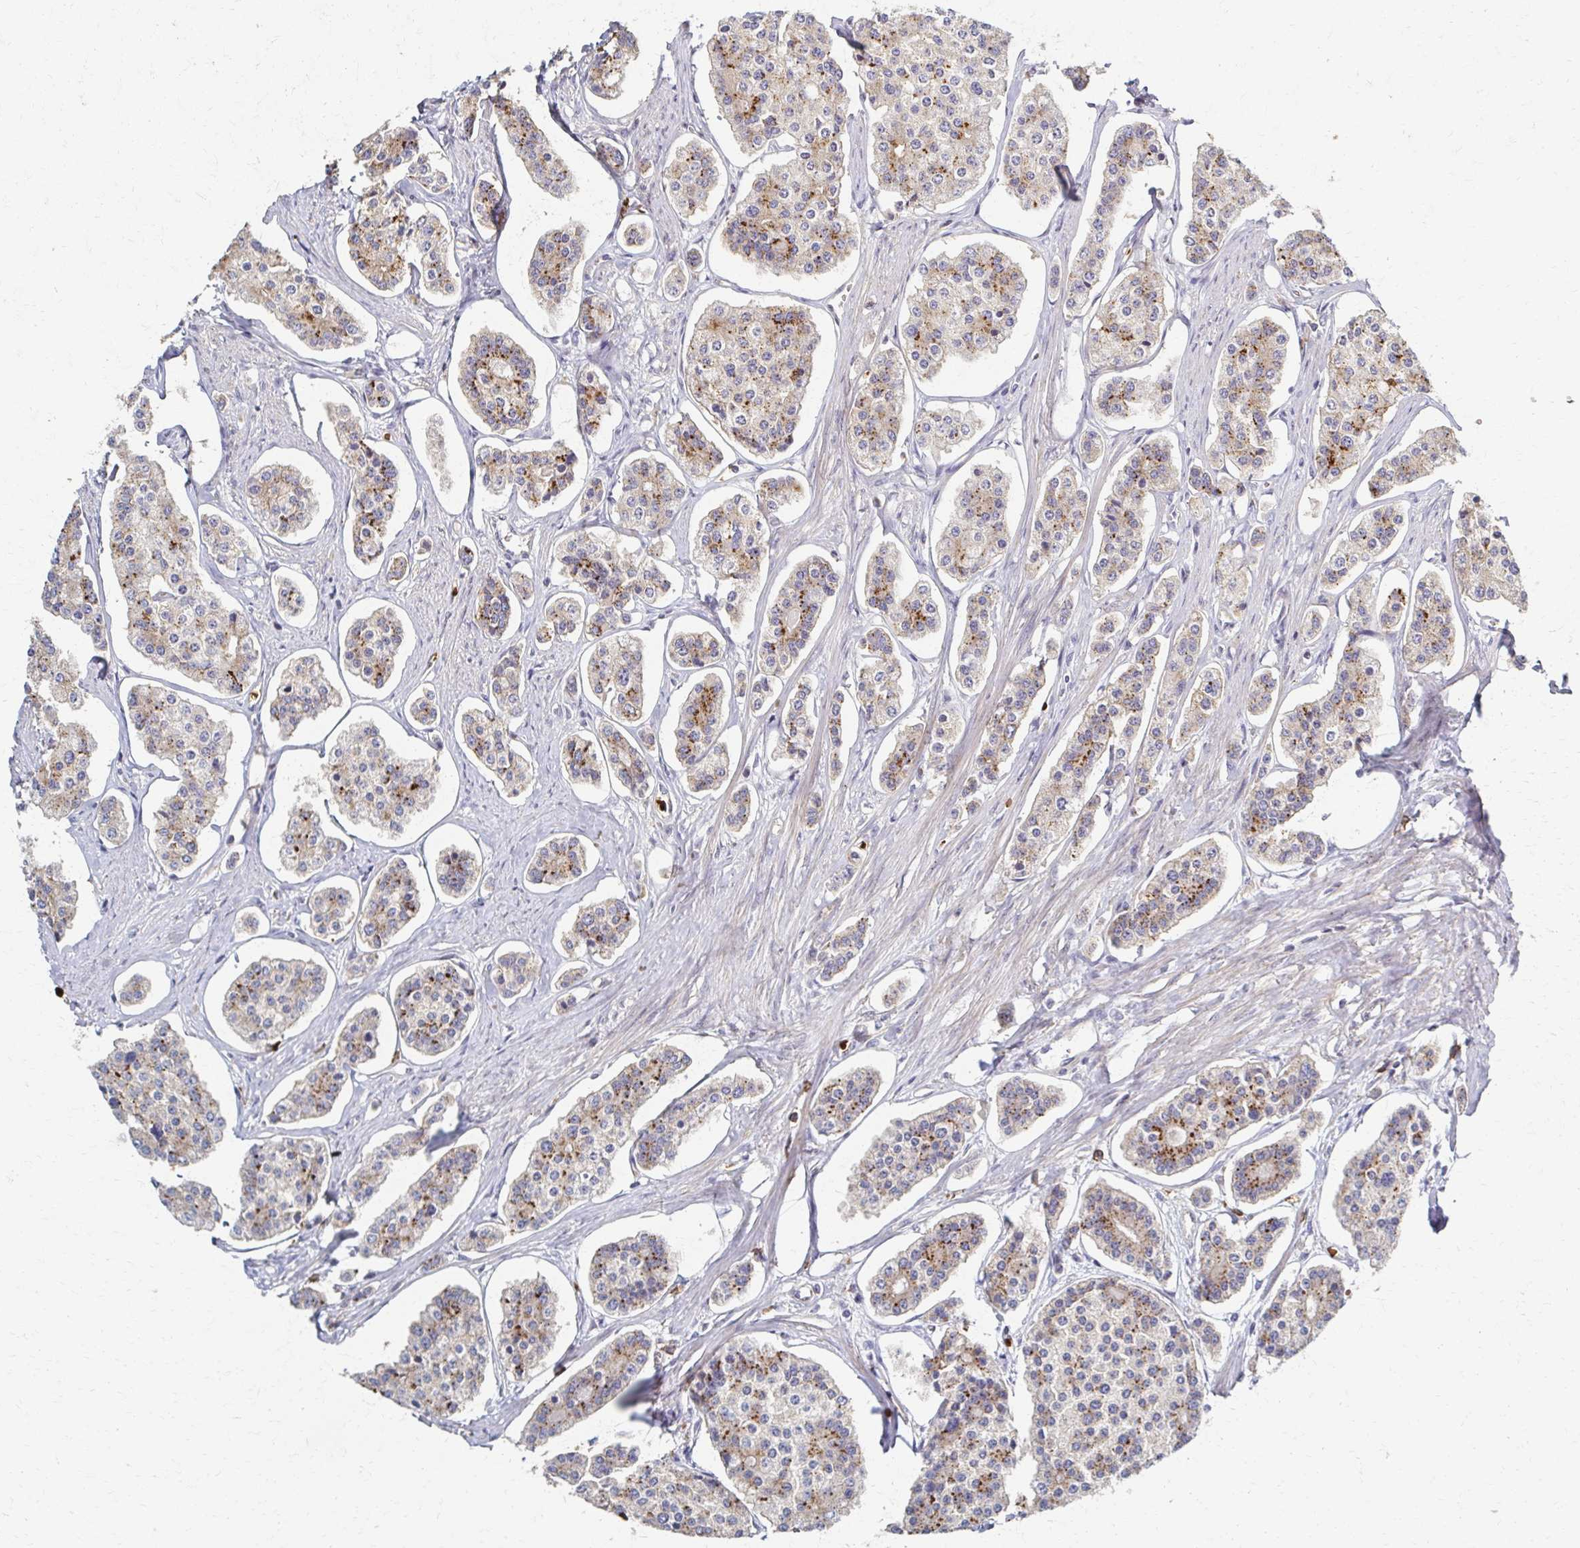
{"staining": {"intensity": "moderate", "quantity": ">75%", "location": "cytoplasmic/membranous"}, "tissue": "carcinoid", "cell_type": "Tumor cells", "image_type": "cancer", "snomed": [{"axis": "morphology", "description": "Carcinoid, malignant, NOS"}, {"axis": "topography", "description": "Small intestine"}], "caption": "Tumor cells demonstrate medium levels of moderate cytoplasmic/membranous positivity in about >75% of cells in human carcinoid.", "gene": "SKA2", "patient": {"sex": "female", "age": 65}}